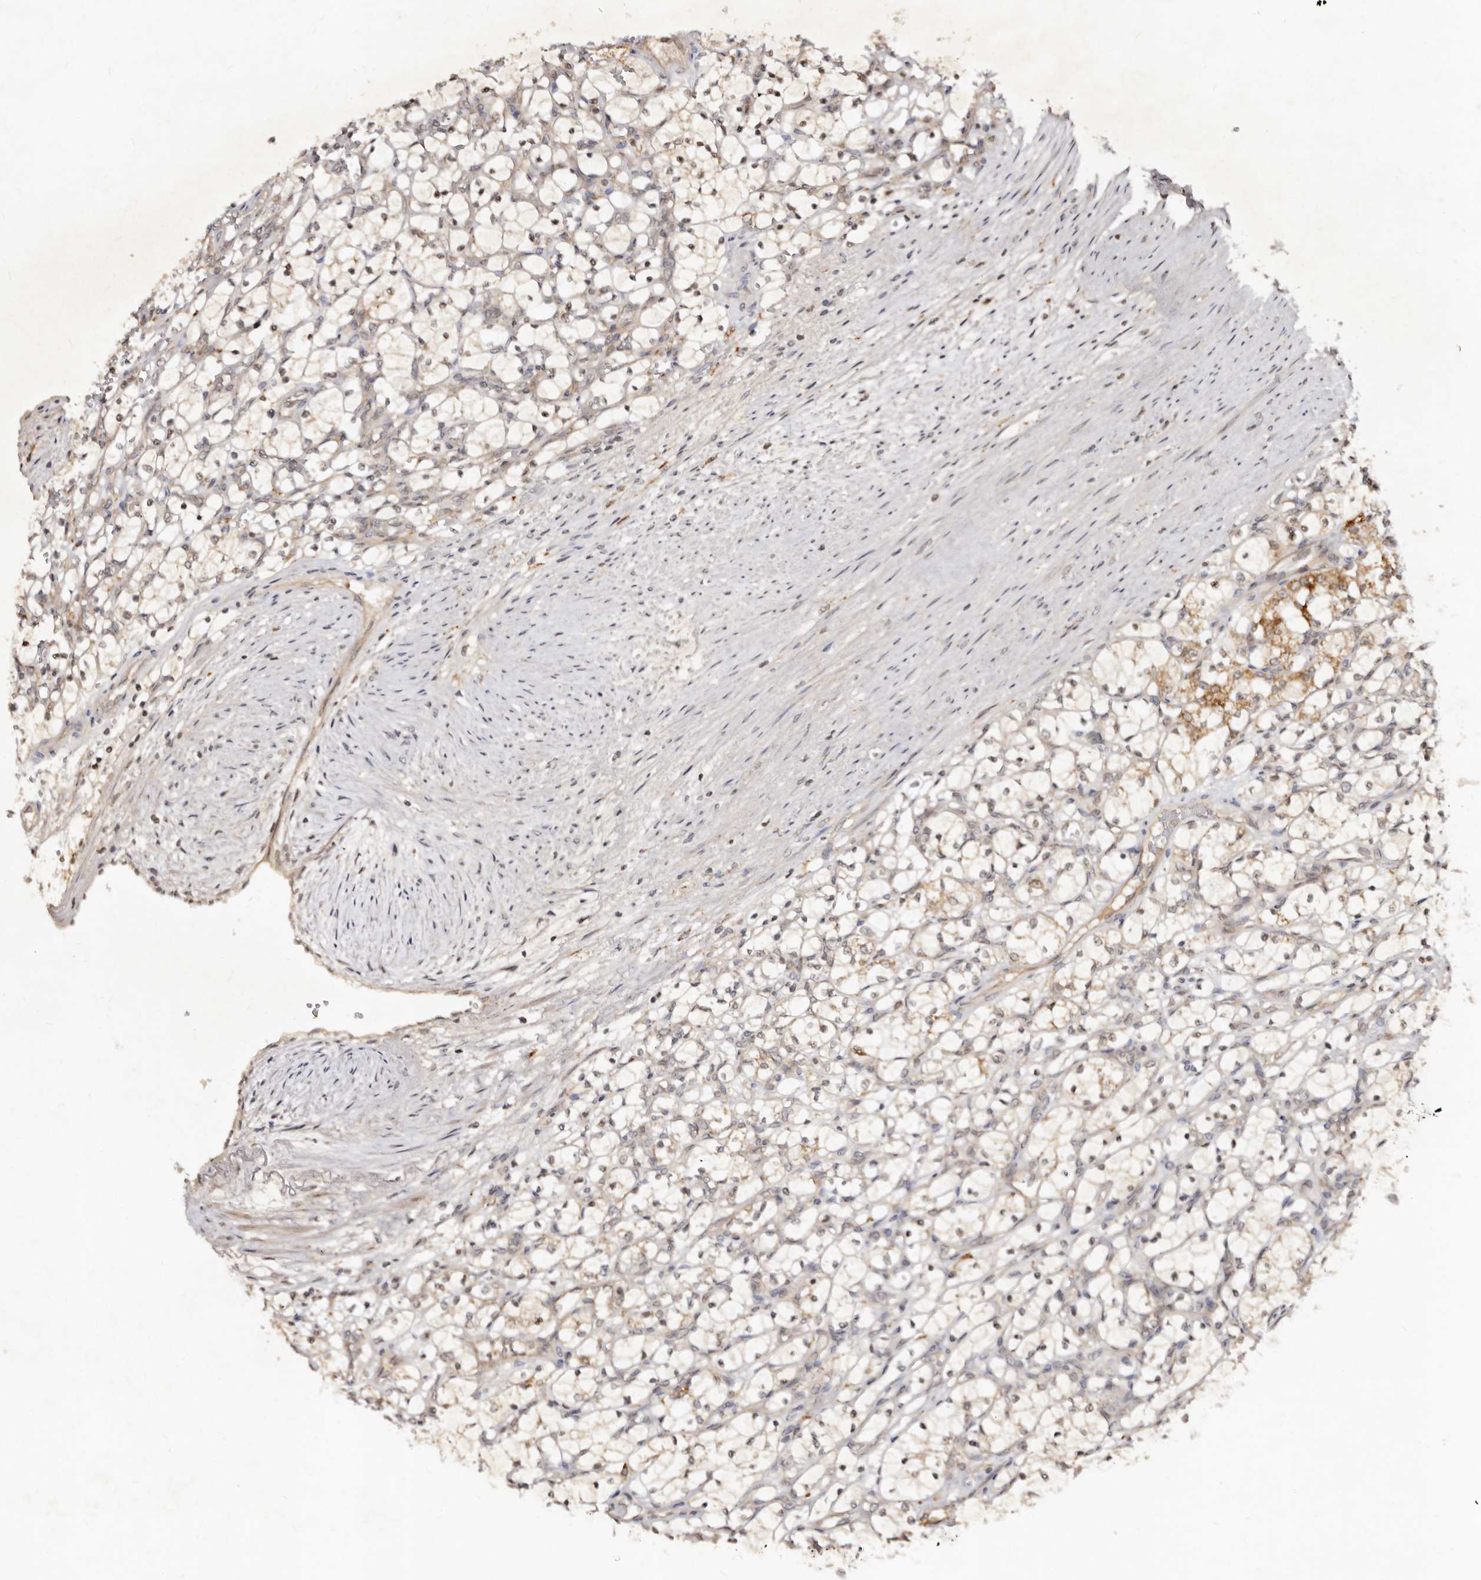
{"staining": {"intensity": "weak", "quantity": "<25%", "location": "cytoplasmic/membranous,nuclear"}, "tissue": "renal cancer", "cell_type": "Tumor cells", "image_type": "cancer", "snomed": [{"axis": "morphology", "description": "Adenocarcinoma, NOS"}, {"axis": "topography", "description": "Kidney"}], "caption": "Image shows no significant protein expression in tumor cells of adenocarcinoma (renal).", "gene": "LCORL", "patient": {"sex": "female", "age": 69}}